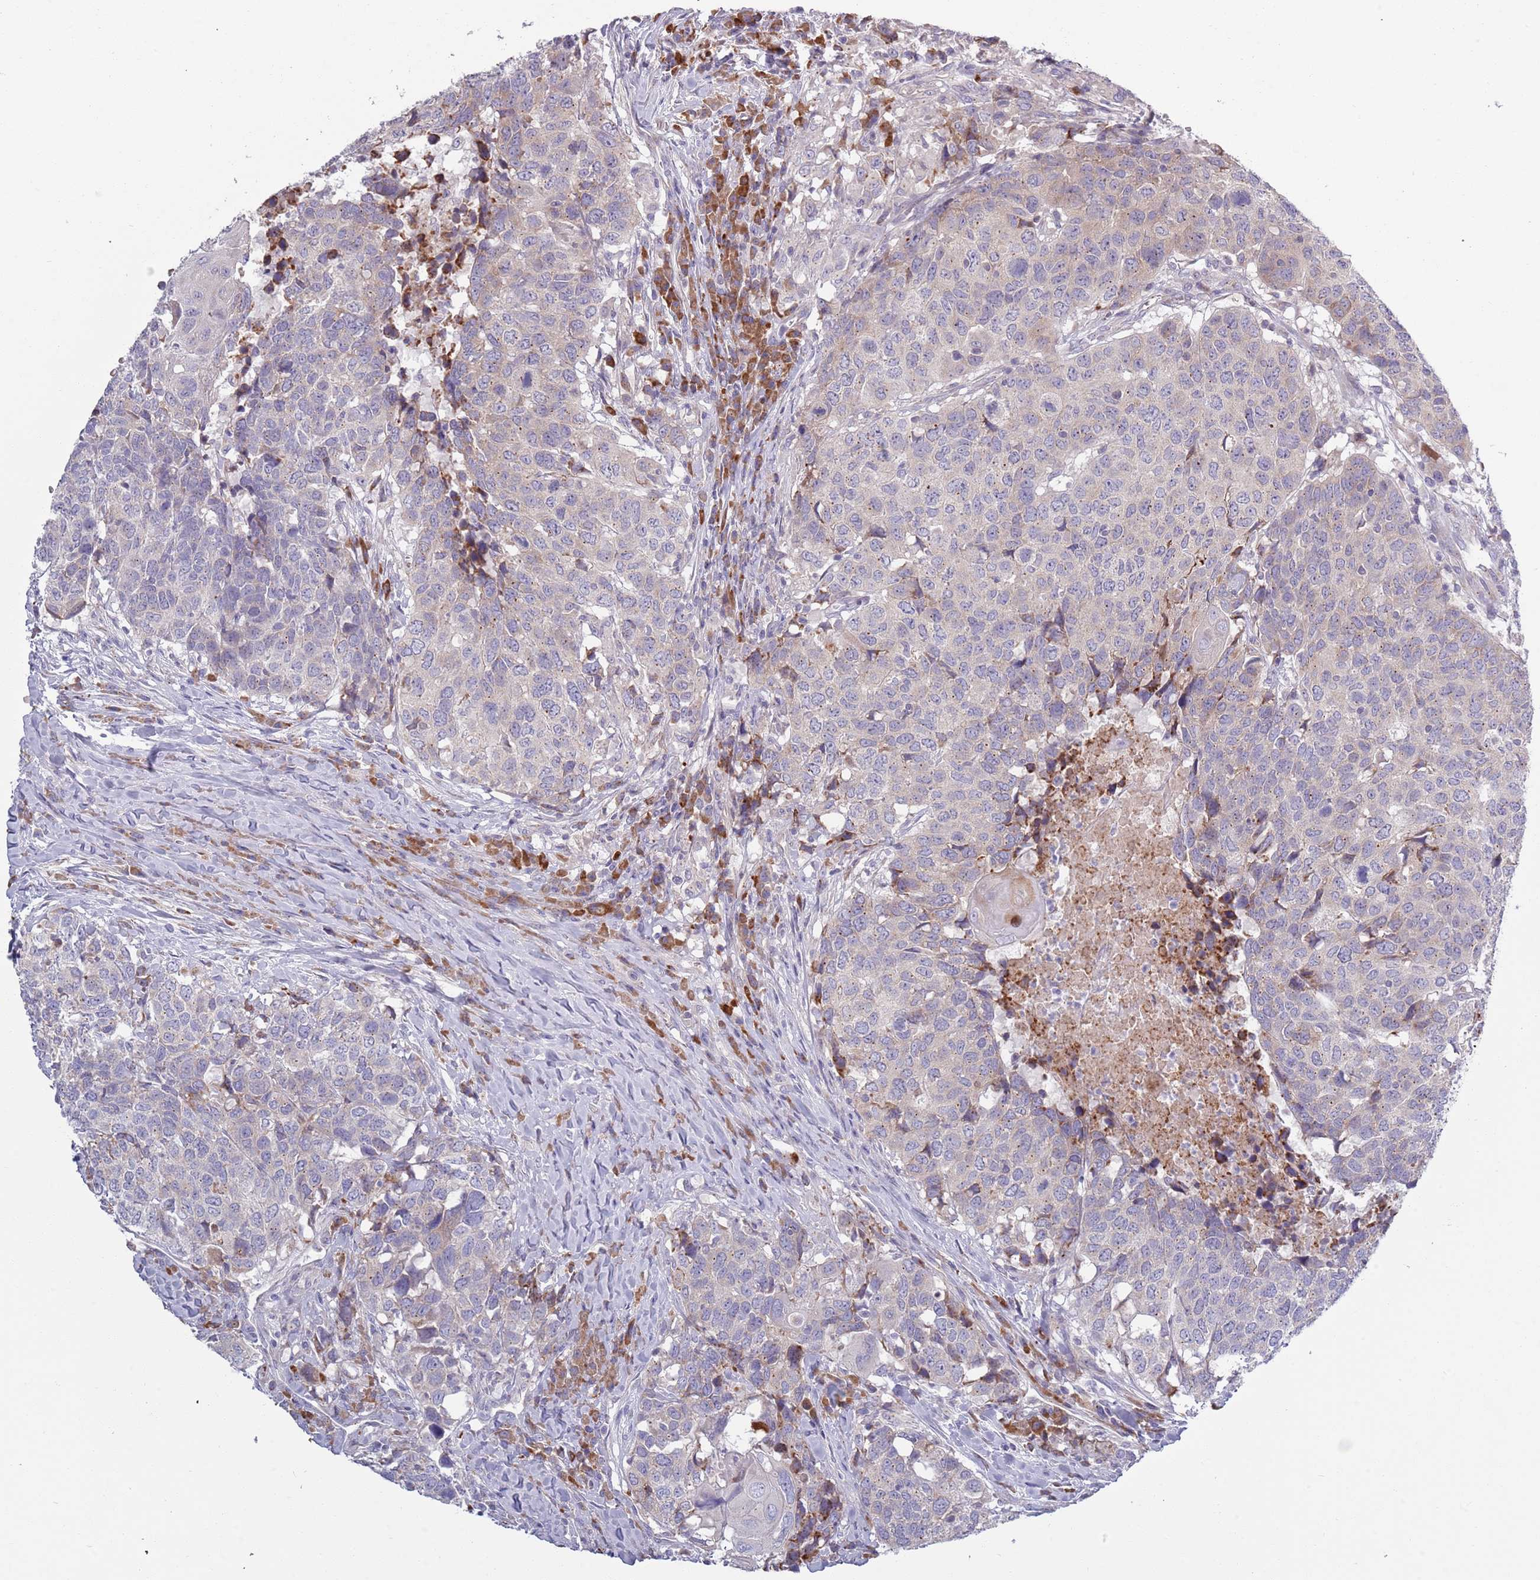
{"staining": {"intensity": "negative", "quantity": "none", "location": "none"}, "tissue": "head and neck cancer", "cell_type": "Tumor cells", "image_type": "cancer", "snomed": [{"axis": "morphology", "description": "Normal tissue, NOS"}, {"axis": "morphology", "description": "Squamous cell carcinoma, NOS"}, {"axis": "topography", "description": "Skeletal muscle"}, {"axis": "topography", "description": "Vascular tissue"}, {"axis": "topography", "description": "Peripheral nerve tissue"}, {"axis": "topography", "description": "Head-Neck"}], "caption": "Tumor cells show no significant protein expression in head and neck cancer.", "gene": "LTB", "patient": {"sex": "male", "age": 66}}